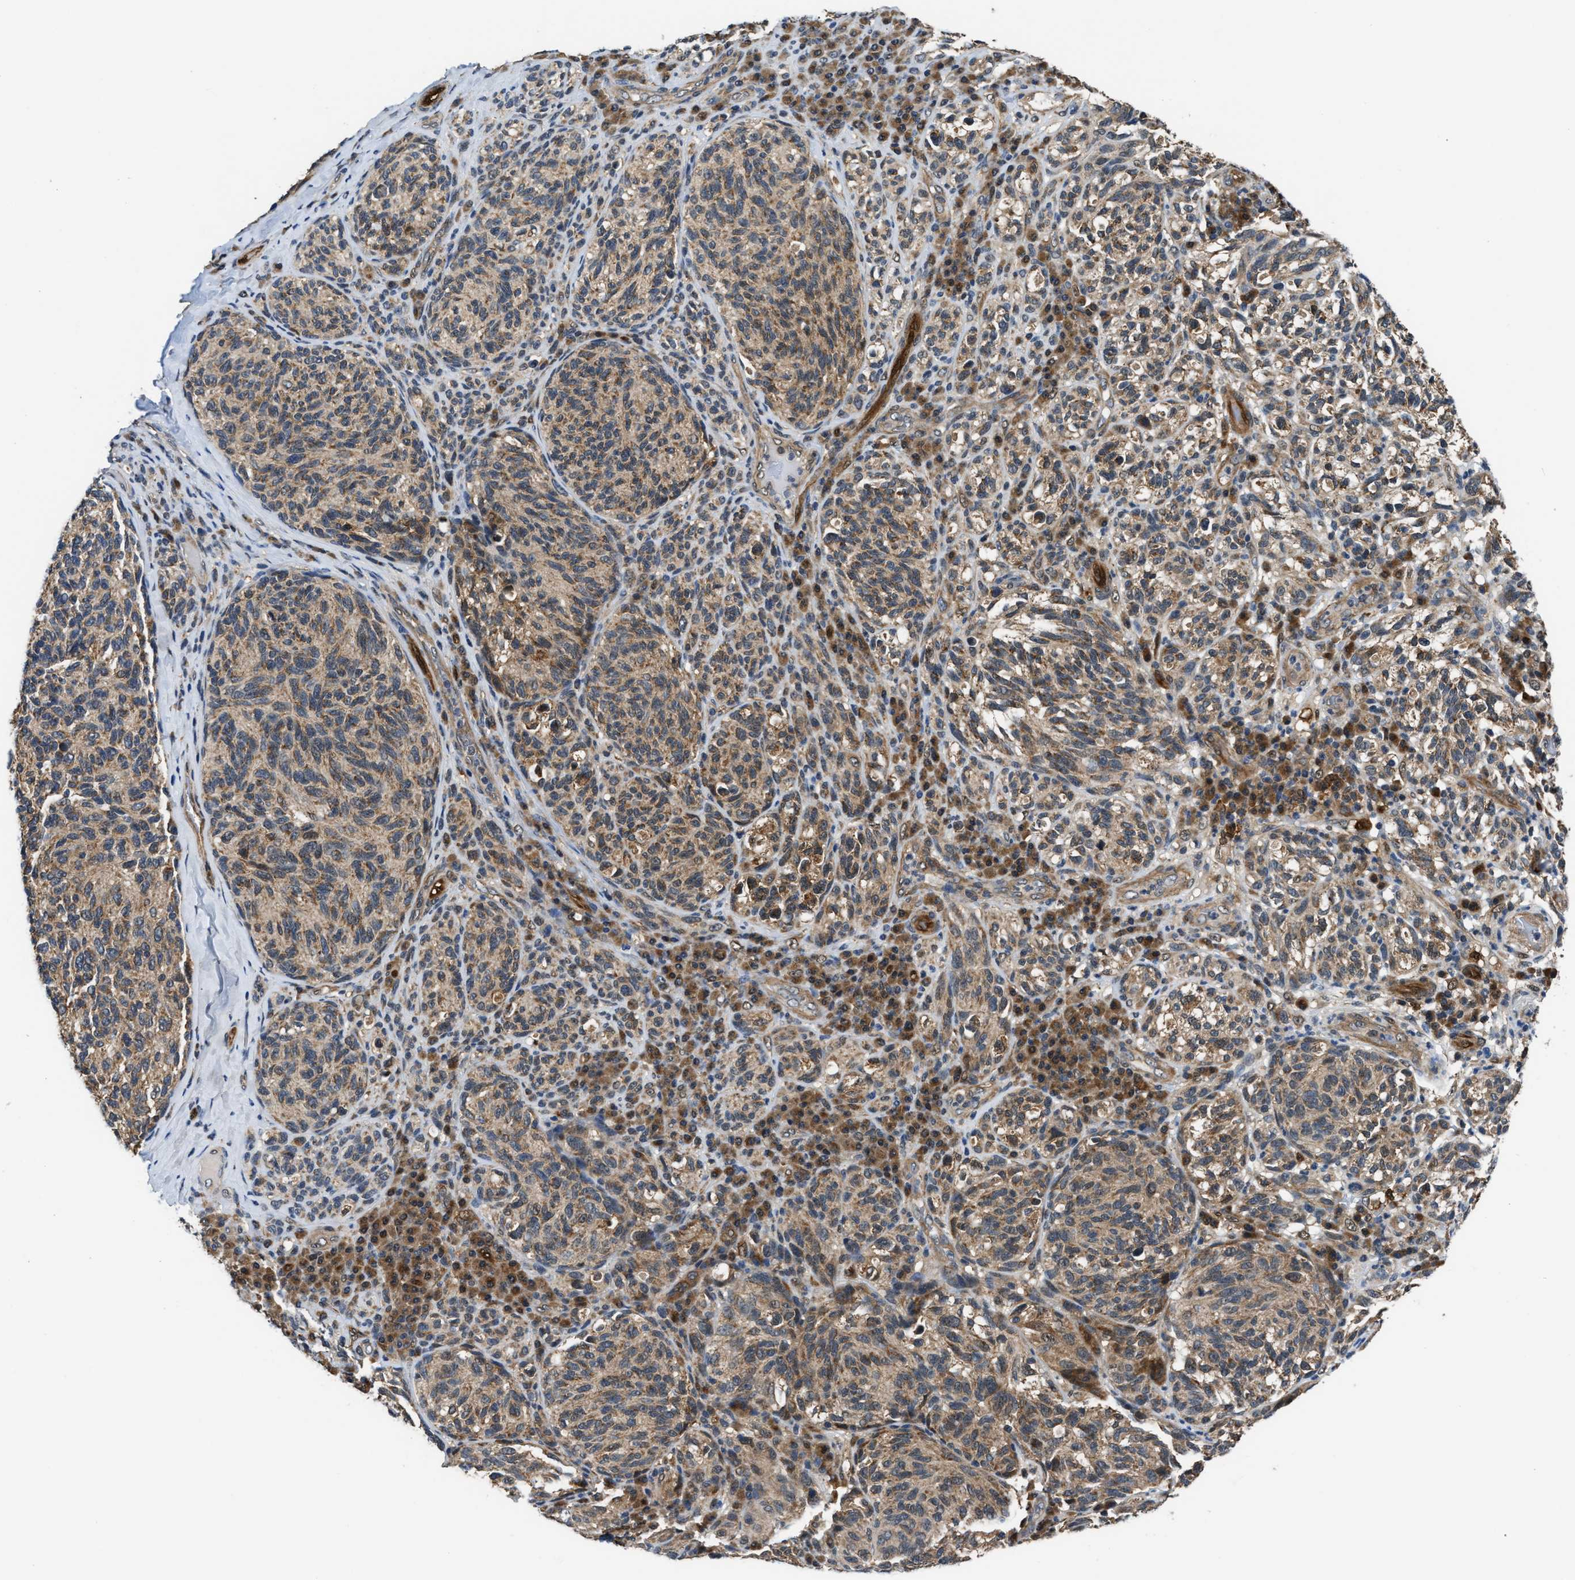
{"staining": {"intensity": "weak", "quantity": ">75%", "location": "cytoplasmic/membranous"}, "tissue": "melanoma", "cell_type": "Tumor cells", "image_type": "cancer", "snomed": [{"axis": "morphology", "description": "Malignant melanoma, NOS"}, {"axis": "topography", "description": "Skin"}], "caption": "Malignant melanoma stained for a protein shows weak cytoplasmic/membranous positivity in tumor cells. The staining was performed using DAB (3,3'-diaminobenzidine) to visualize the protein expression in brown, while the nuclei were stained in blue with hematoxylin (Magnification: 20x).", "gene": "PPA1", "patient": {"sex": "female", "age": 73}}